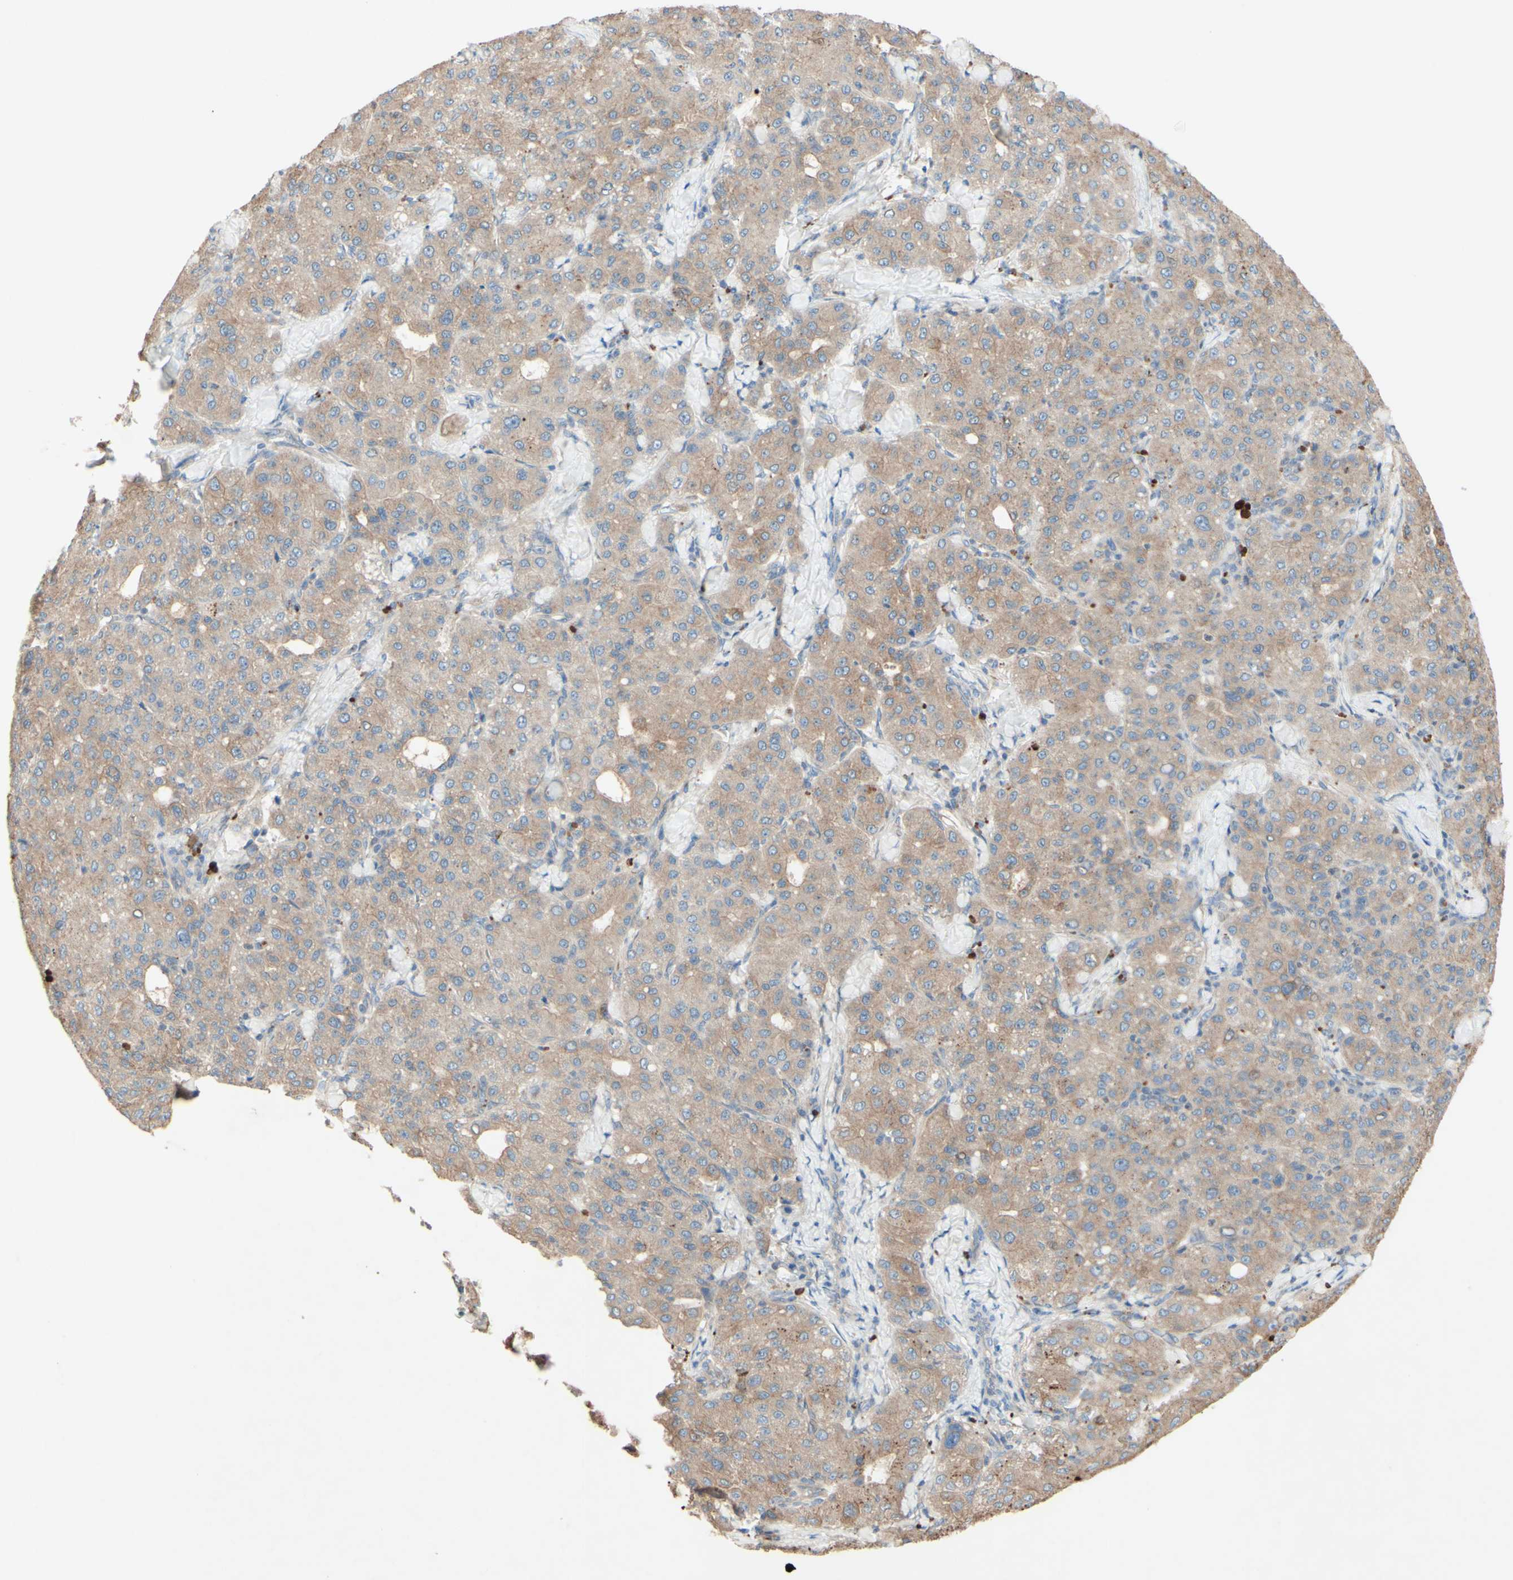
{"staining": {"intensity": "weak", "quantity": ">75%", "location": "cytoplasmic/membranous"}, "tissue": "liver cancer", "cell_type": "Tumor cells", "image_type": "cancer", "snomed": [{"axis": "morphology", "description": "Carcinoma, Hepatocellular, NOS"}, {"axis": "topography", "description": "Liver"}], "caption": "This micrograph shows immunohistochemistry (IHC) staining of human liver cancer (hepatocellular carcinoma), with low weak cytoplasmic/membranous positivity in about >75% of tumor cells.", "gene": "MTM1", "patient": {"sex": "male", "age": 65}}